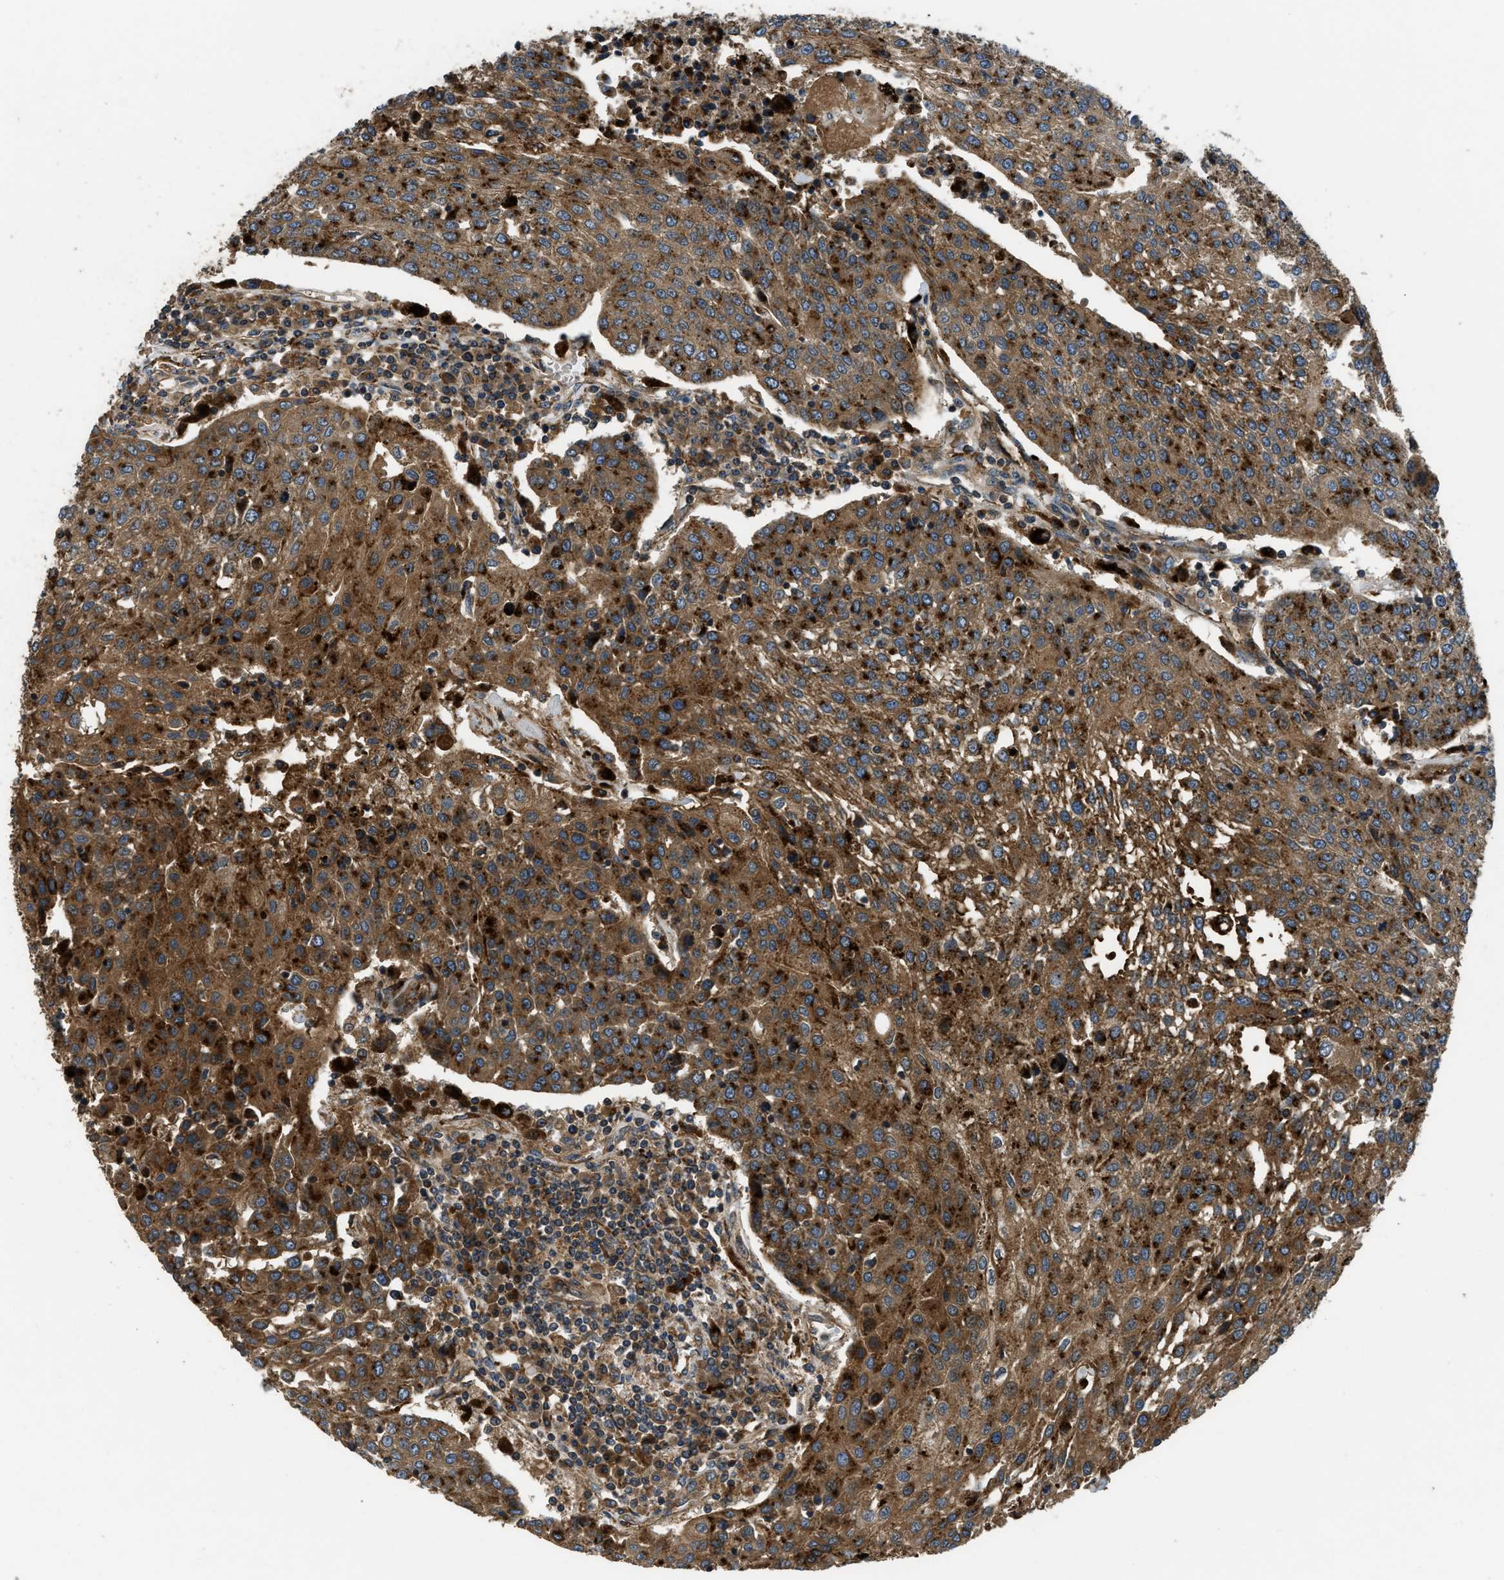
{"staining": {"intensity": "strong", "quantity": ">75%", "location": "cytoplasmic/membranous"}, "tissue": "urothelial cancer", "cell_type": "Tumor cells", "image_type": "cancer", "snomed": [{"axis": "morphology", "description": "Urothelial carcinoma, High grade"}, {"axis": "topography", "description": "Urinary bladder"}], "caption": "Urothelial cancer was stained to show a protein in brown. There is high levels of strong cytoplasmic/membranous staining in approximately >75% of tumor cells.", "gene": "GGH", "patient": {"sex": "female", "age": 85}}